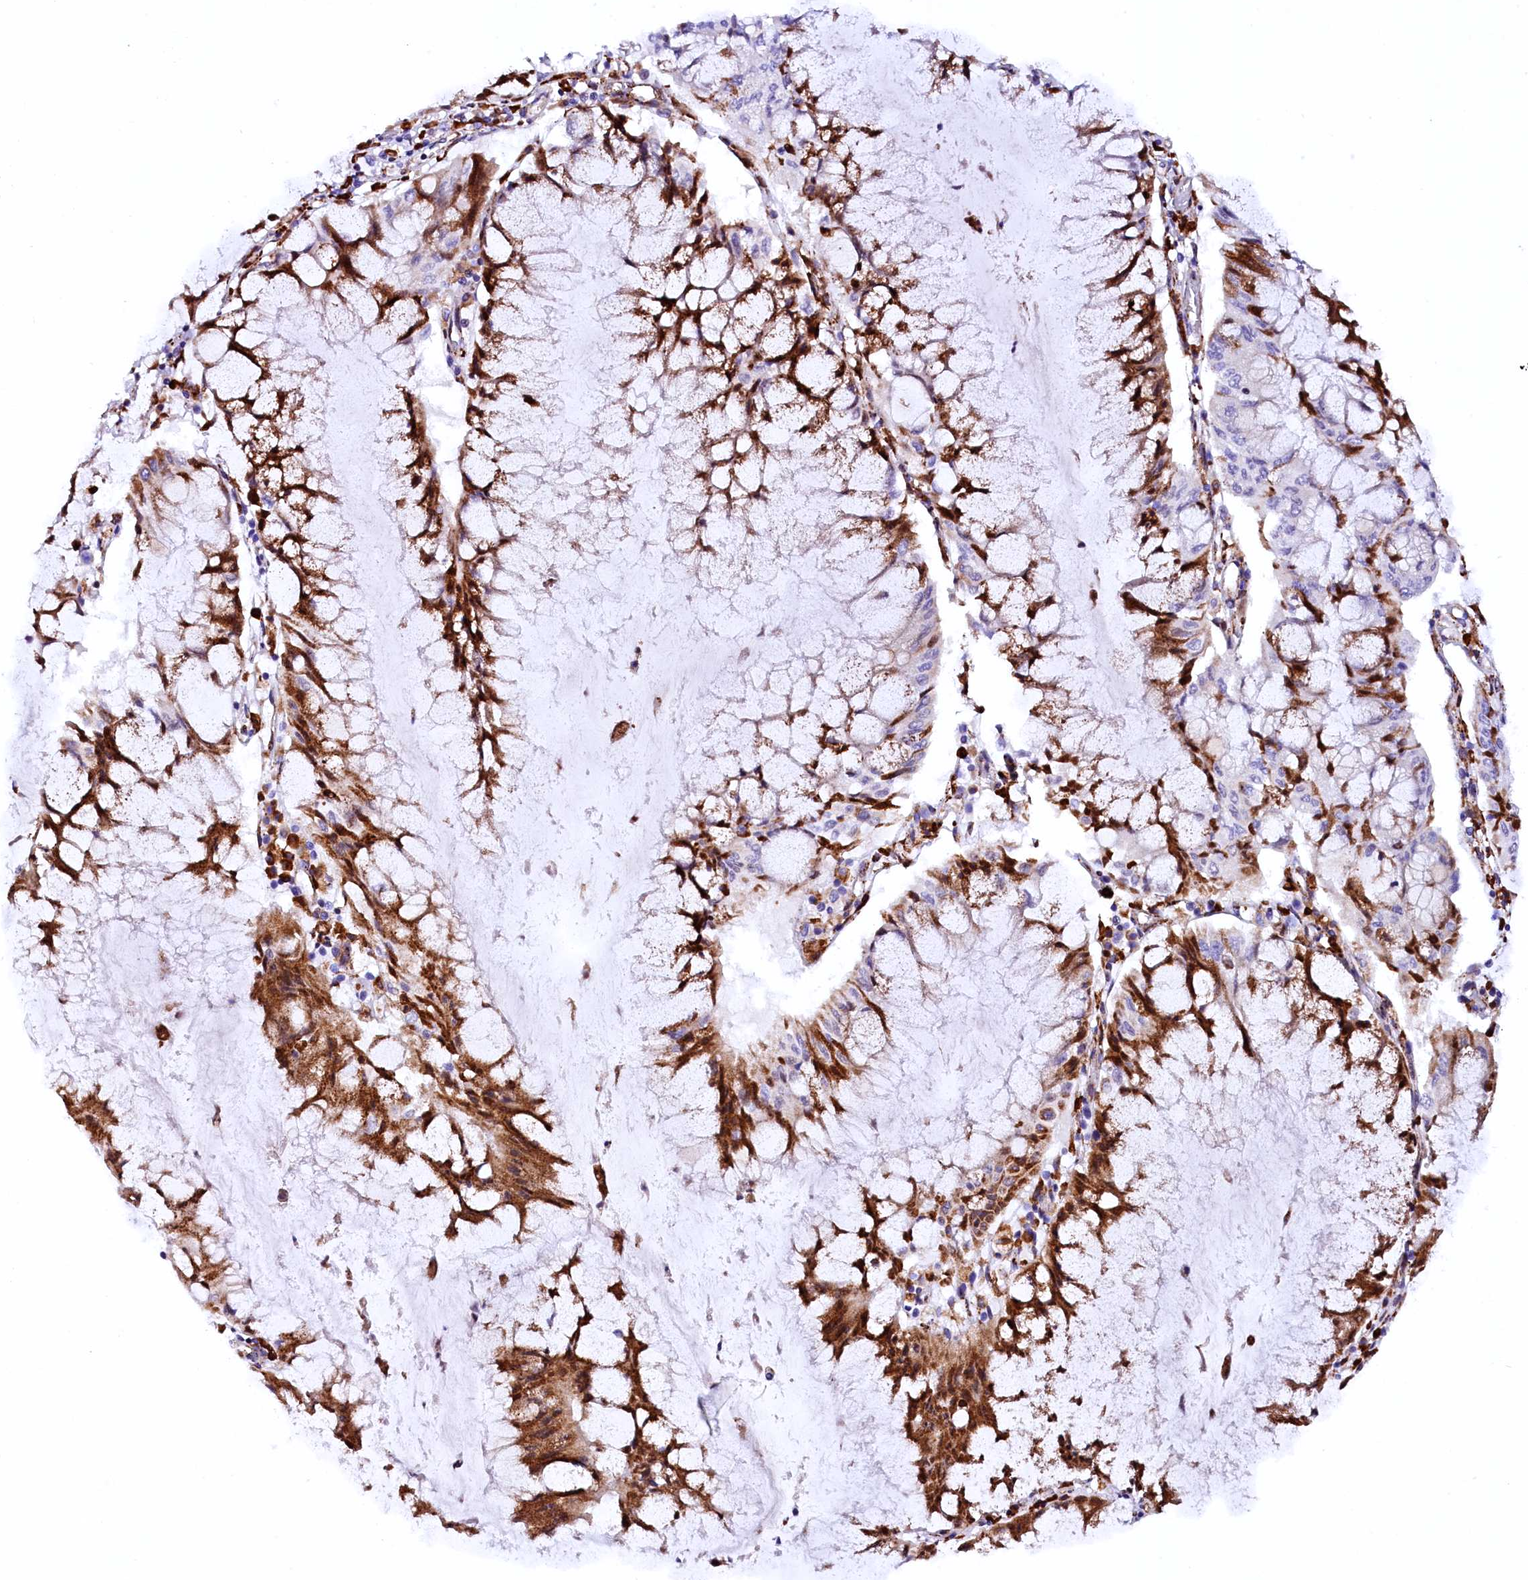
{"staining": {"intensity": "strong", "quantity": "<25%", "location": "cytoplasmic/membranous"}, "tissue": "pancreatic cancer", "cell_type": "Tumor cells", "image_type": "cancer", "snomed": [{"axis": "morphology", "description": "Adenocarcinoma, NOS"}, {"axis": "topography", "description": "Pancreas"}], "caption": "About <25% of tumor cells in adenocarcinoma (pancreatic) reveal strong cytoplasmic/membranous protein expression as visualized by brown immunohistochemical staining.", "gene": "CMTR2", "patient": {"sex": "female", "age": 50}}